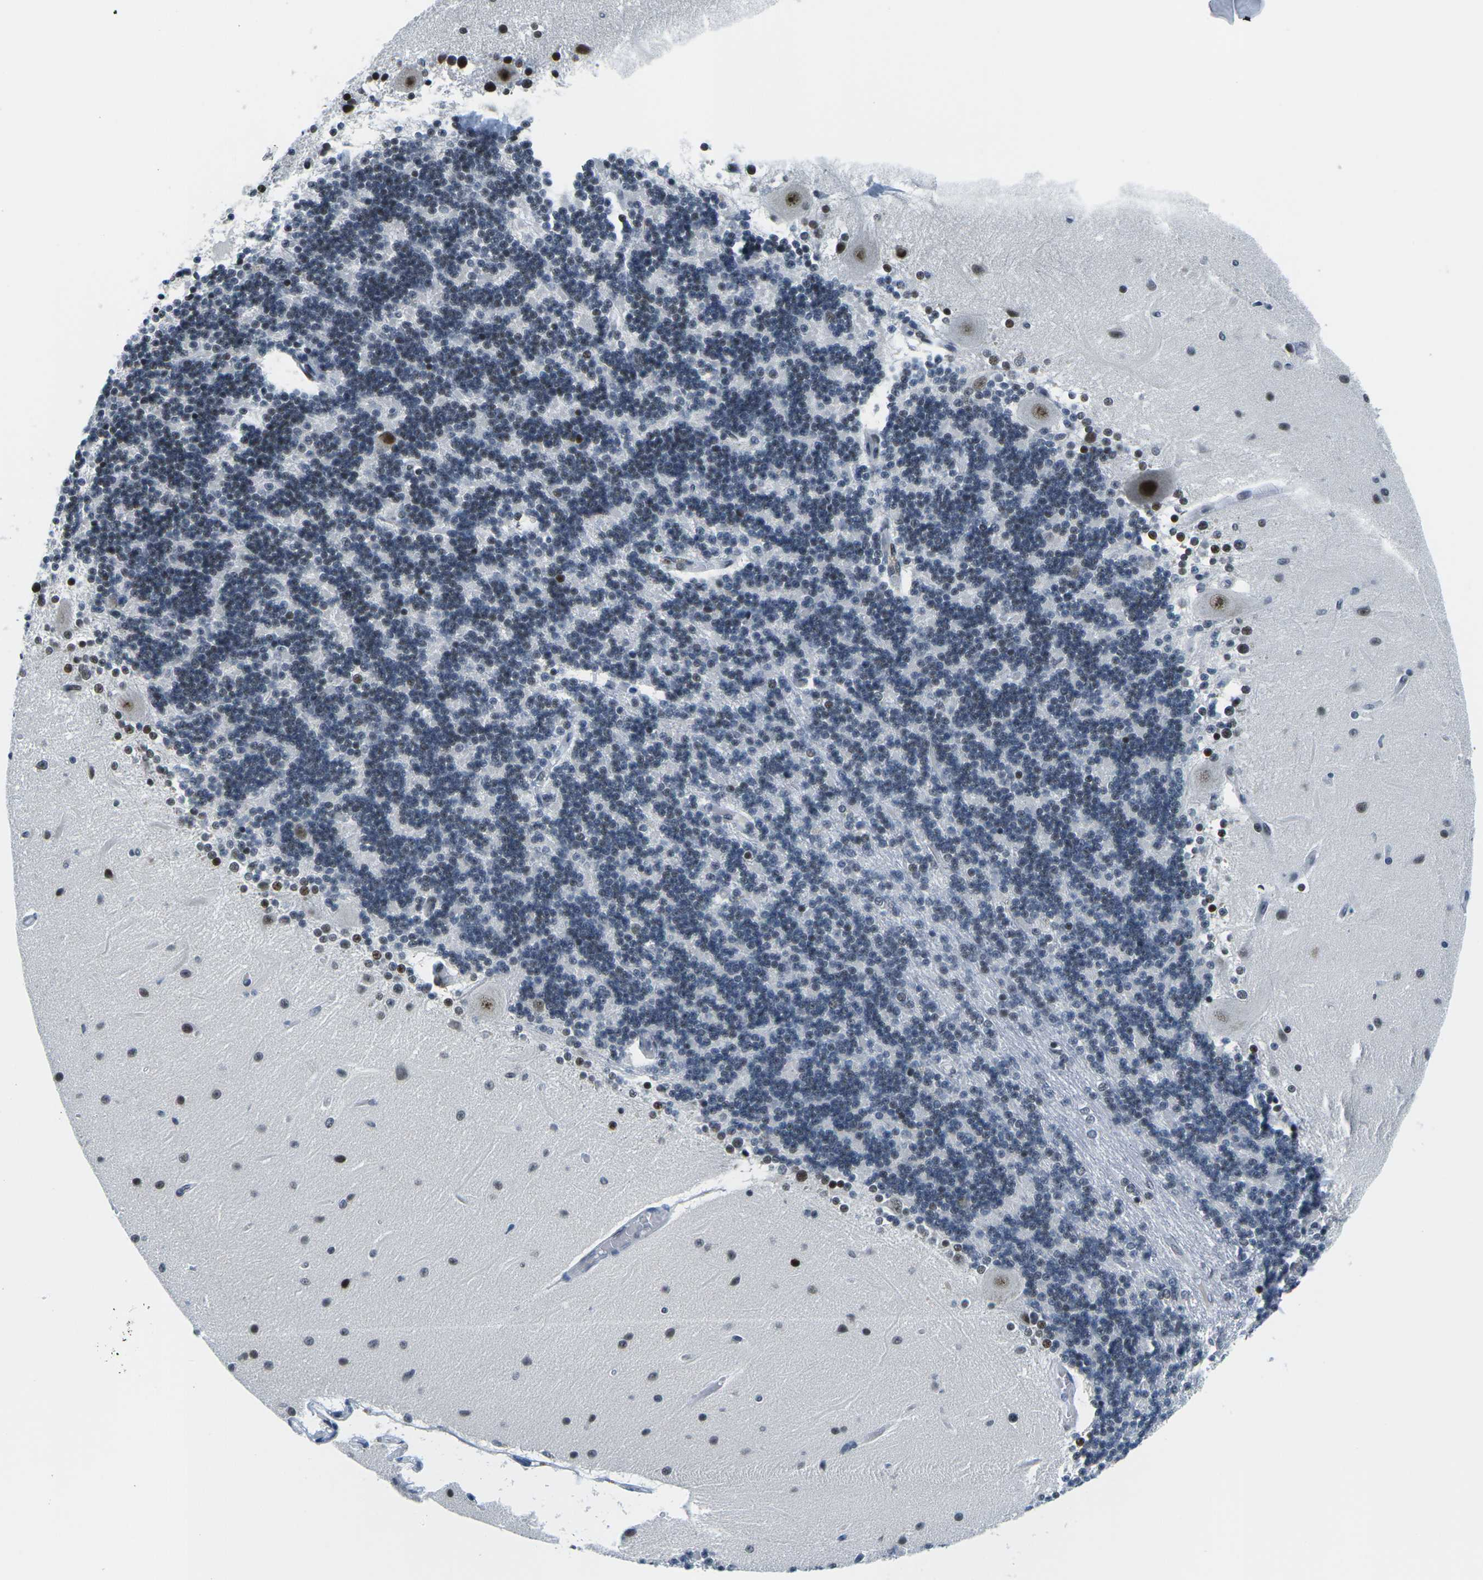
{"staining": {"intensity": "moderate", "quantity": "<25%", "location": "nuclear"}, "tissue": "cerebellum", "cell_type": "Cells in granular layer", "image_type": "normal", "snomed": [{"axis": "morphology", "description": "Normal tissue, NOS"}, {"axis": "topography", "description": "Cerebellum"}], "caption": "Protein staining shows moderate nuclear staining in about <25% of cells in granular layer in unremarkable cerebellum.", "gene": "PRPF8", "patient": {"sex": "female", "age": 54}}